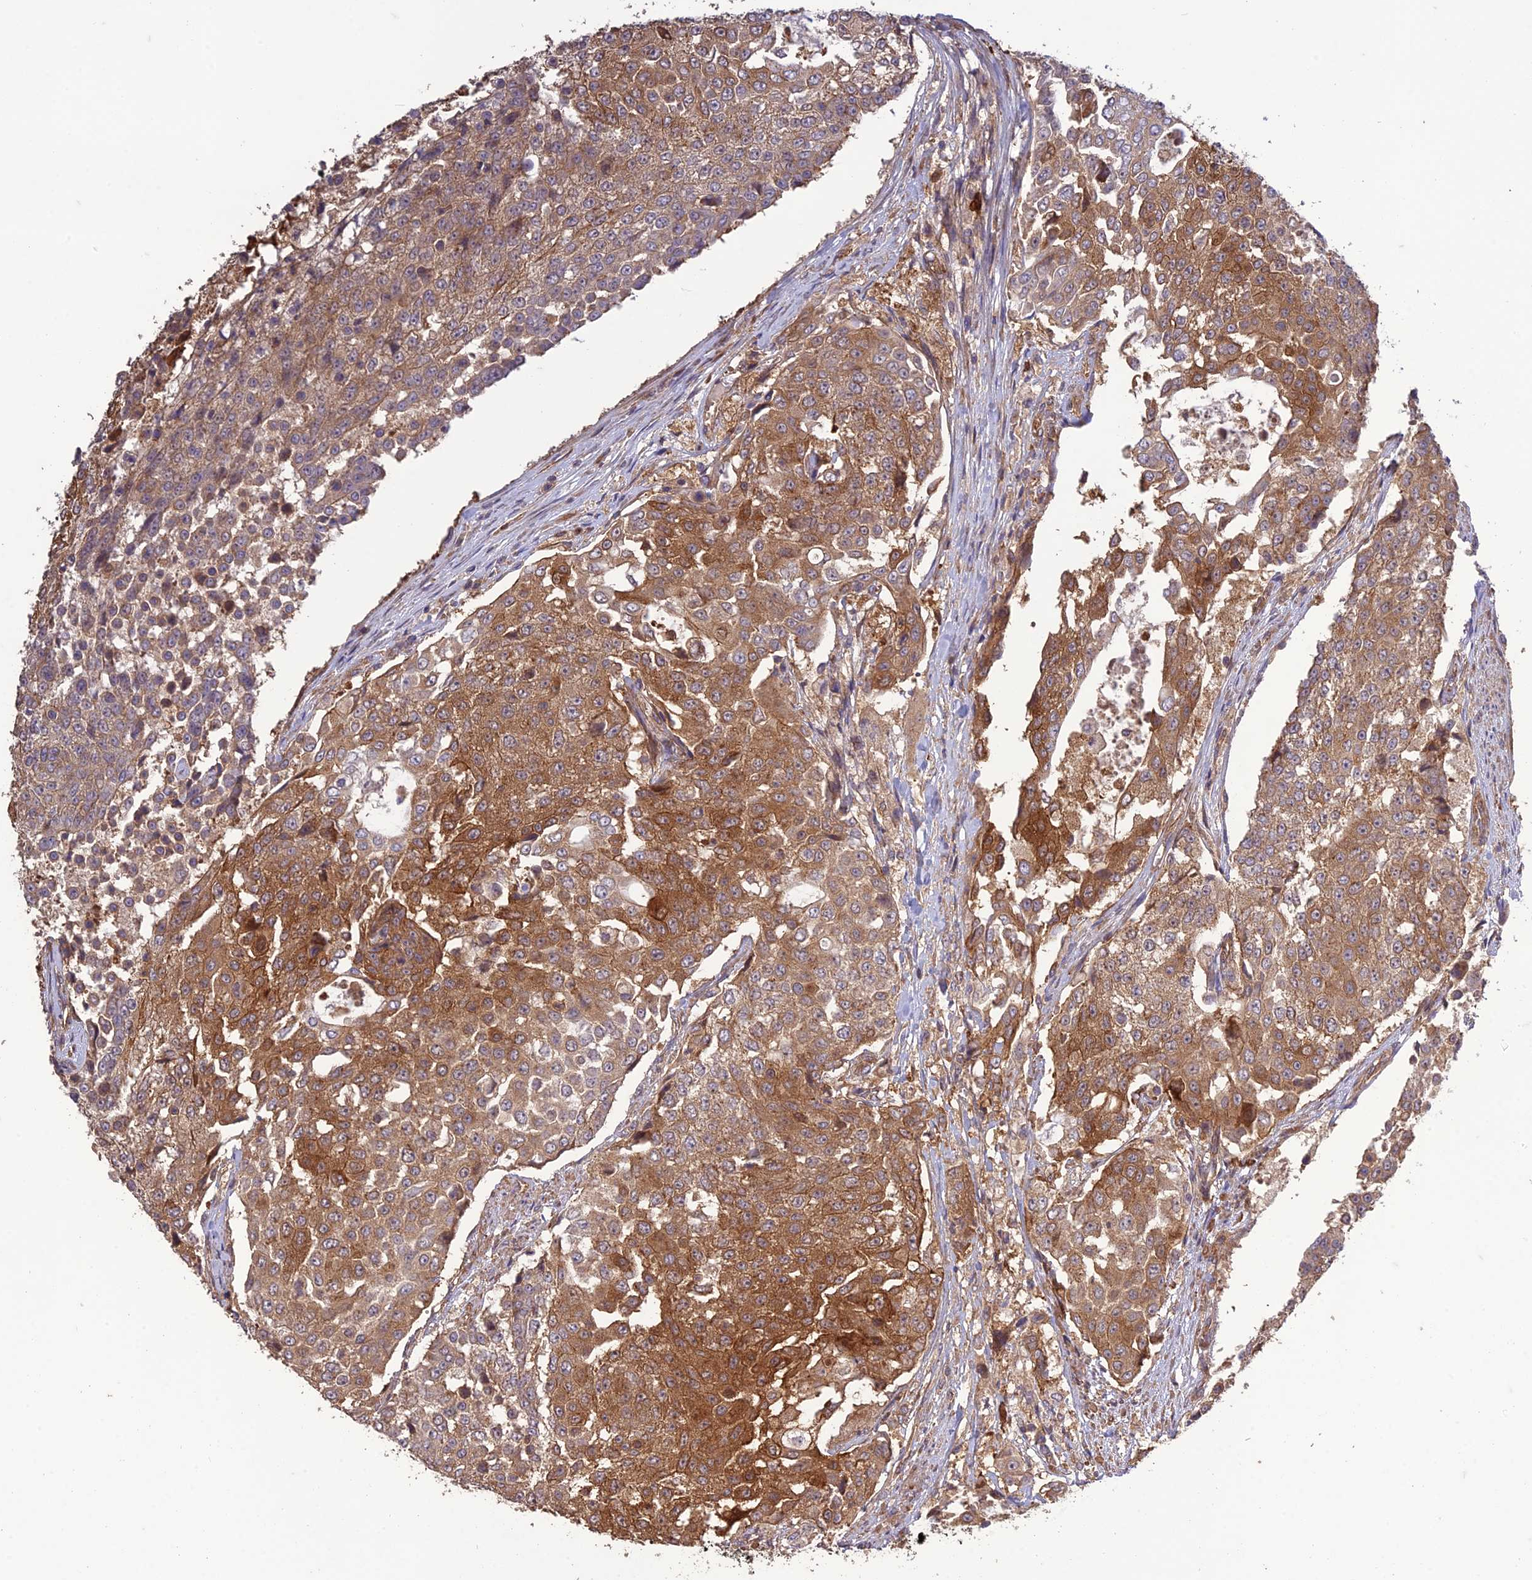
{"staining": {"intensity": "moderate", "quantity": ">75%", "location": "cytoplasmic/membranous"}, "tissue": "urothelial cancer", "cell_type": "Tumor cells", "image_type": "cancer", "snomed": [{"axis": "morphology", "description": "Urothelial carcinoma, High grade"}, {"axis": "topography", "description": "Urinary bladder"}], "caption": "Tumor cells show medium levels of moderate cytoplasmic/membranous expression in approximately >75% of cells in human urothelial cancer. (IHC, brightfield microscopy, high magnification).", "gene": "TMEM131L", "patient": {"sex": "female", "age": 63}}